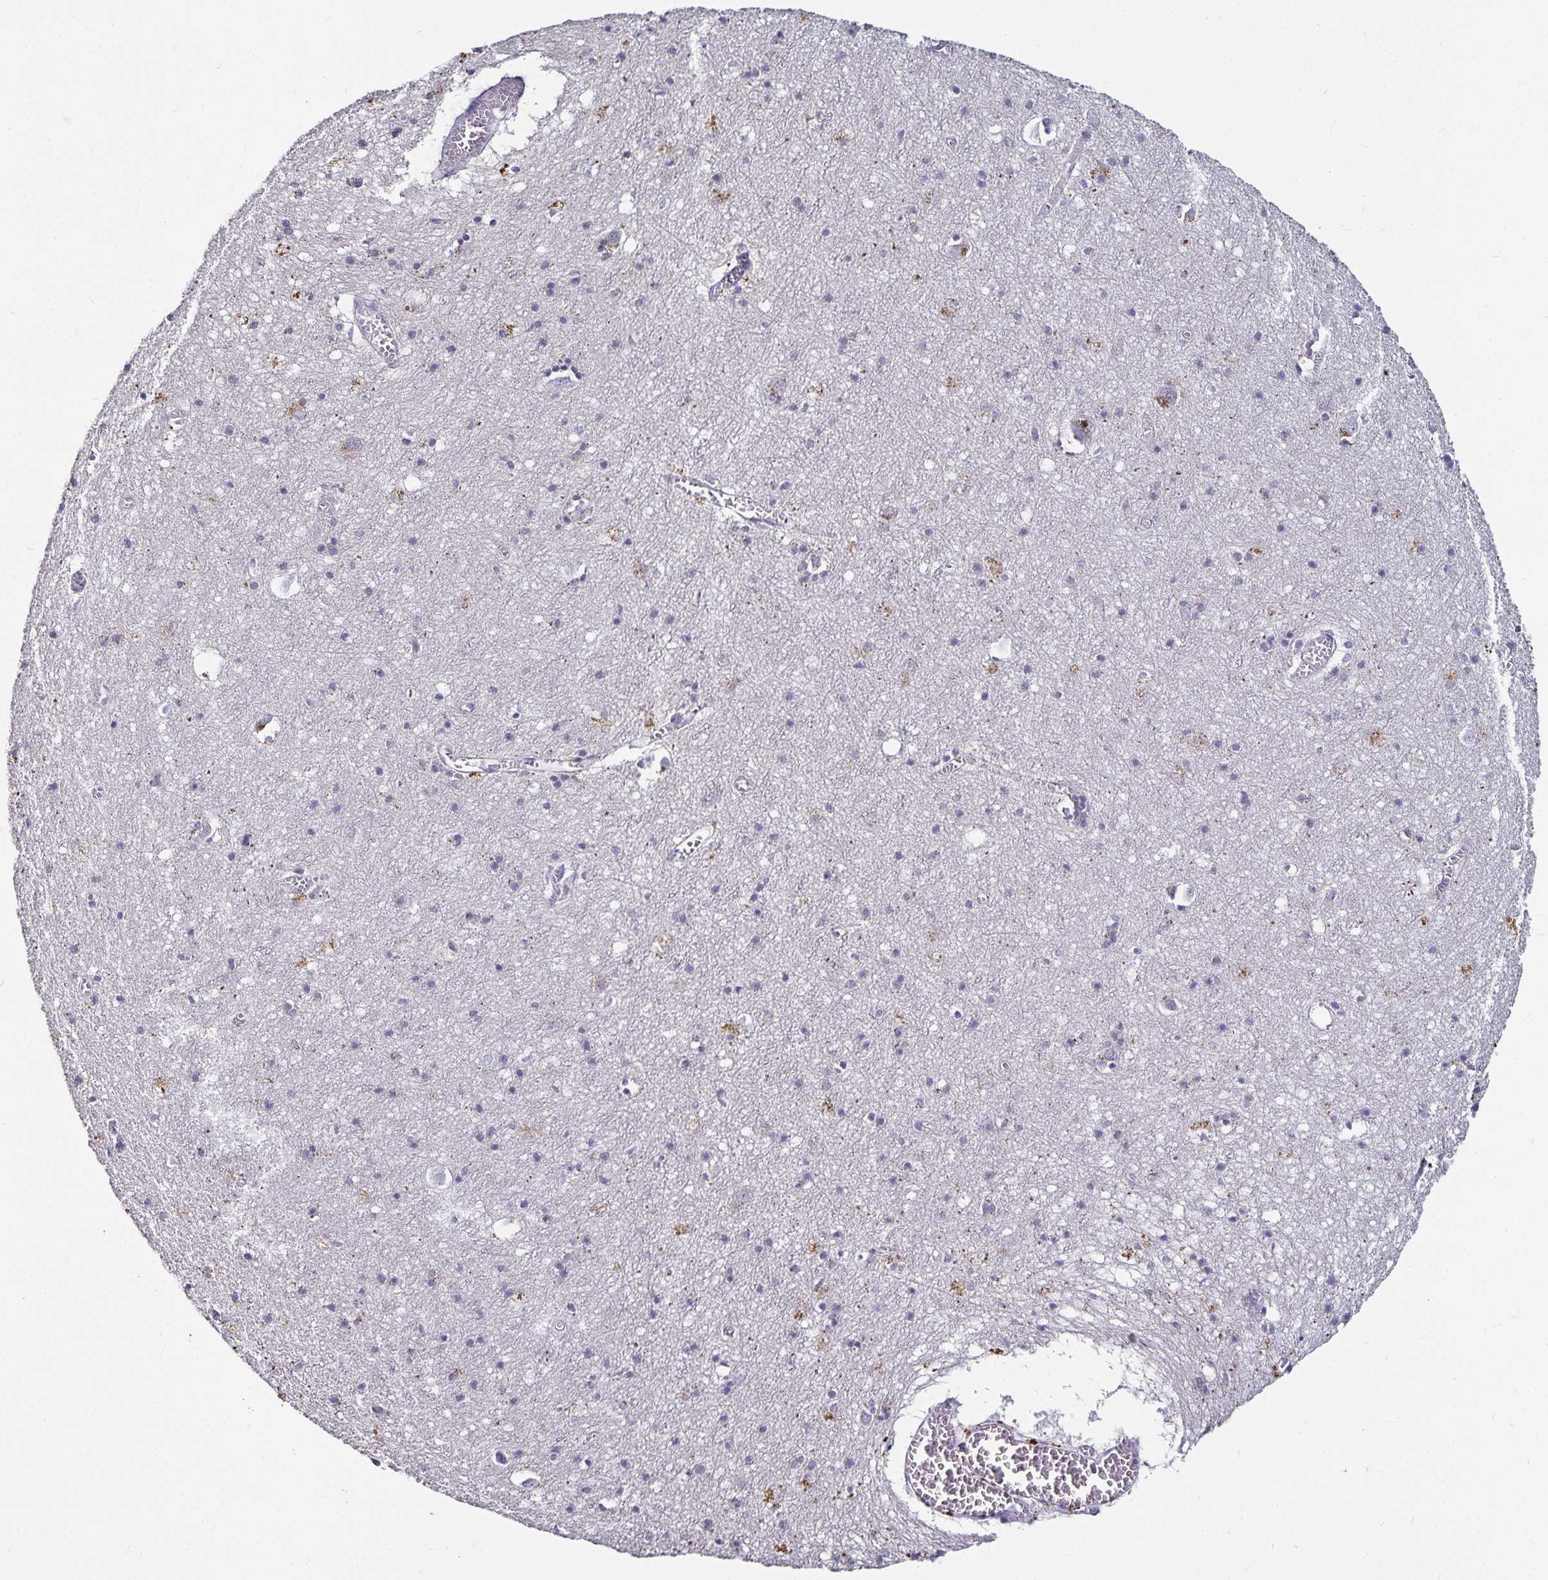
{"staining": {"intensity": "negative", "quantity": "none", "location": "none"}, "tissue": "cerebral cortex", "cell_type": "Endothelial cells", "image_type": "normal", "snomed": [{"axis": "morphology", "description": "Normal tissue, NOS"}, {"axis": "topography", "description": "Cerebral cortex"}], "caption": "Immunohistochemistry (IHC) of normal cerebral cortex reveals no positivity in endothelial cells.", "gene": "CA12", "patient": {"sex": "male", "age": 70}}